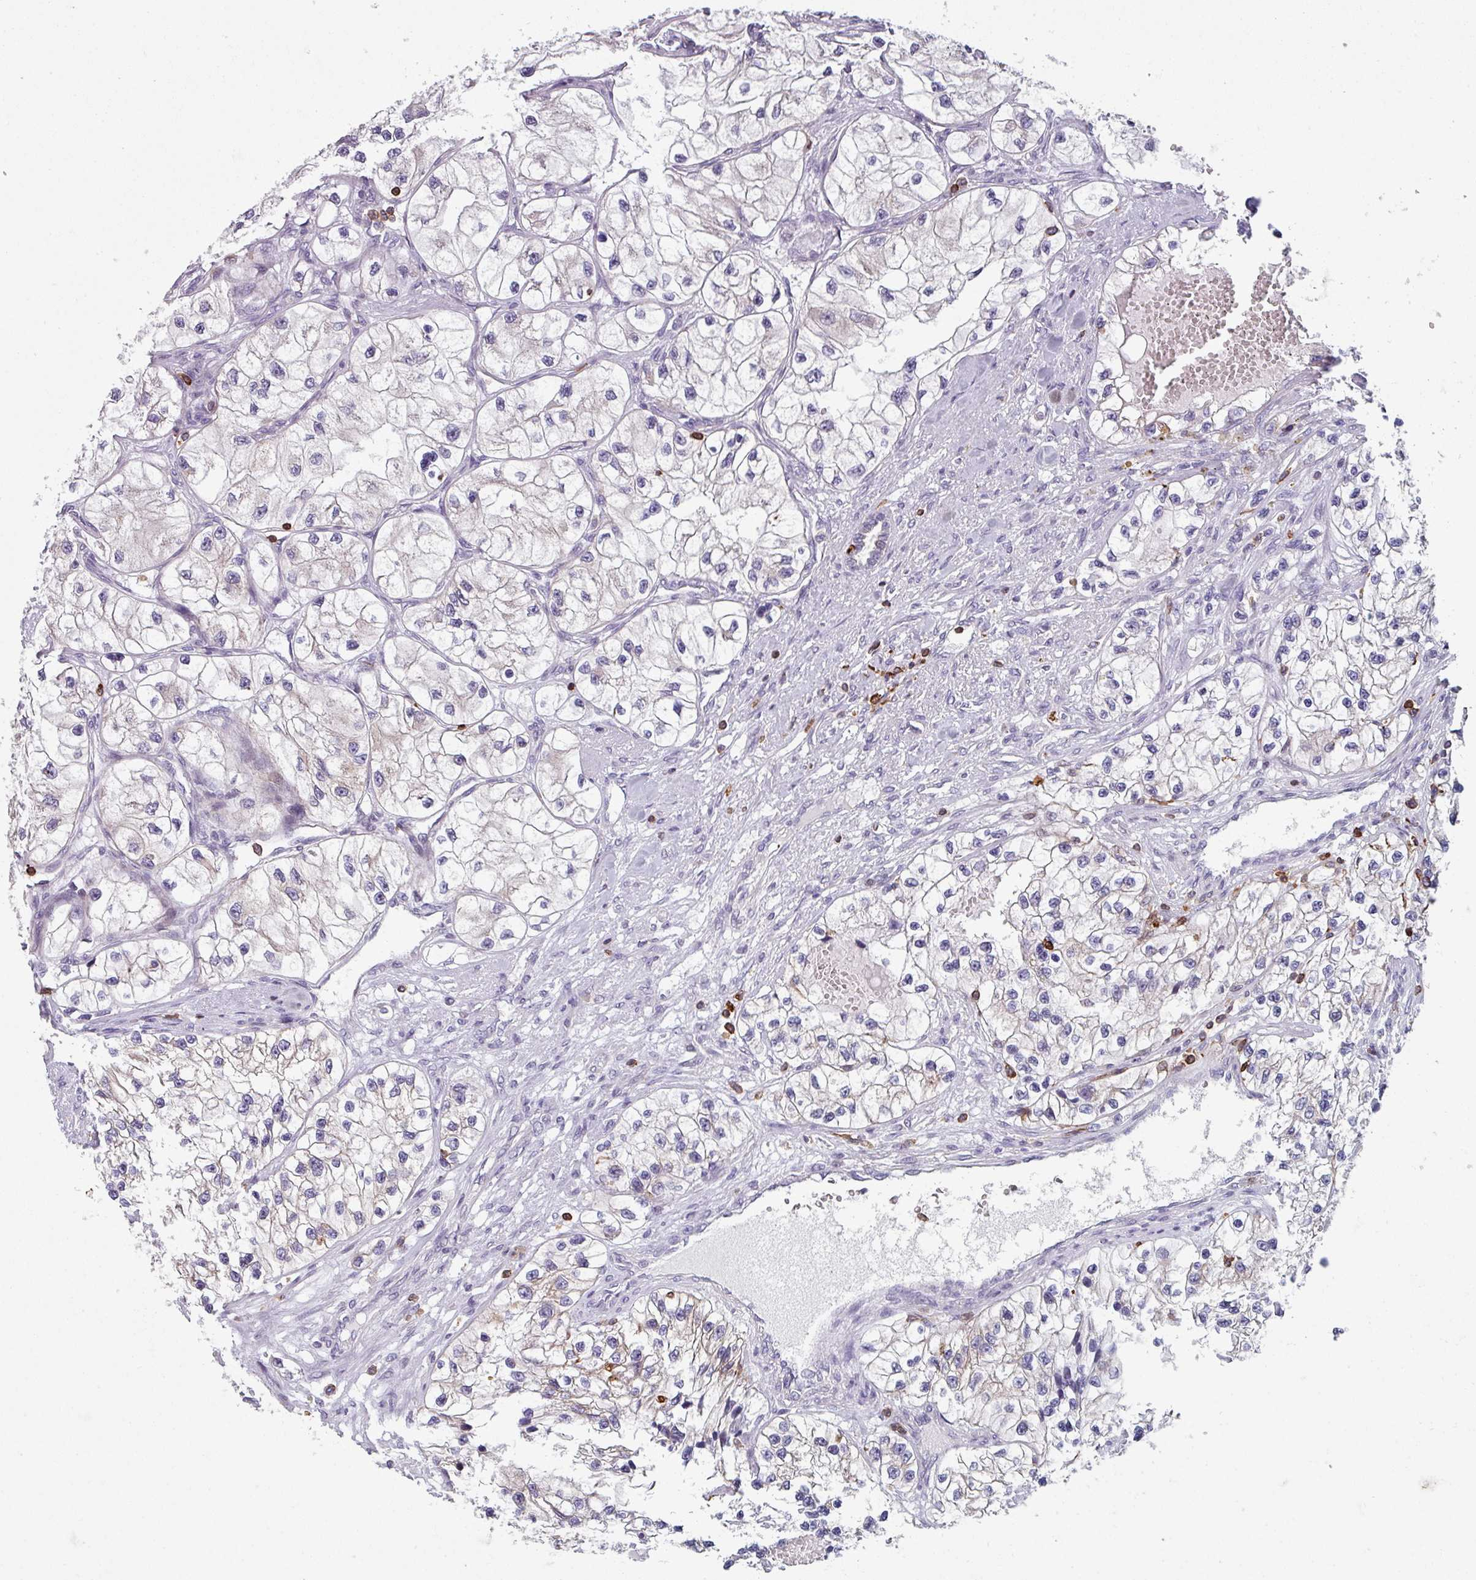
{"staining": {"intensity": "negative", "quantity": "none", "location": "none"}, "tissue": "renal cancer", "cell_type": "Tumor cells", "image_type": "cancer", "snomed": [{"axis": "morphology", "description": "Adenocarcinoma, NOS"}, {"axis": "topography", "description": "Kidney"}], "caption": "IHC photomicrograph of human renal adenocarcinoma stained for a protein (brown), which exhibits no positivity in tumor cells.", "gene": "NEDD9", "patient": {"sex": "female", "age": 57}}